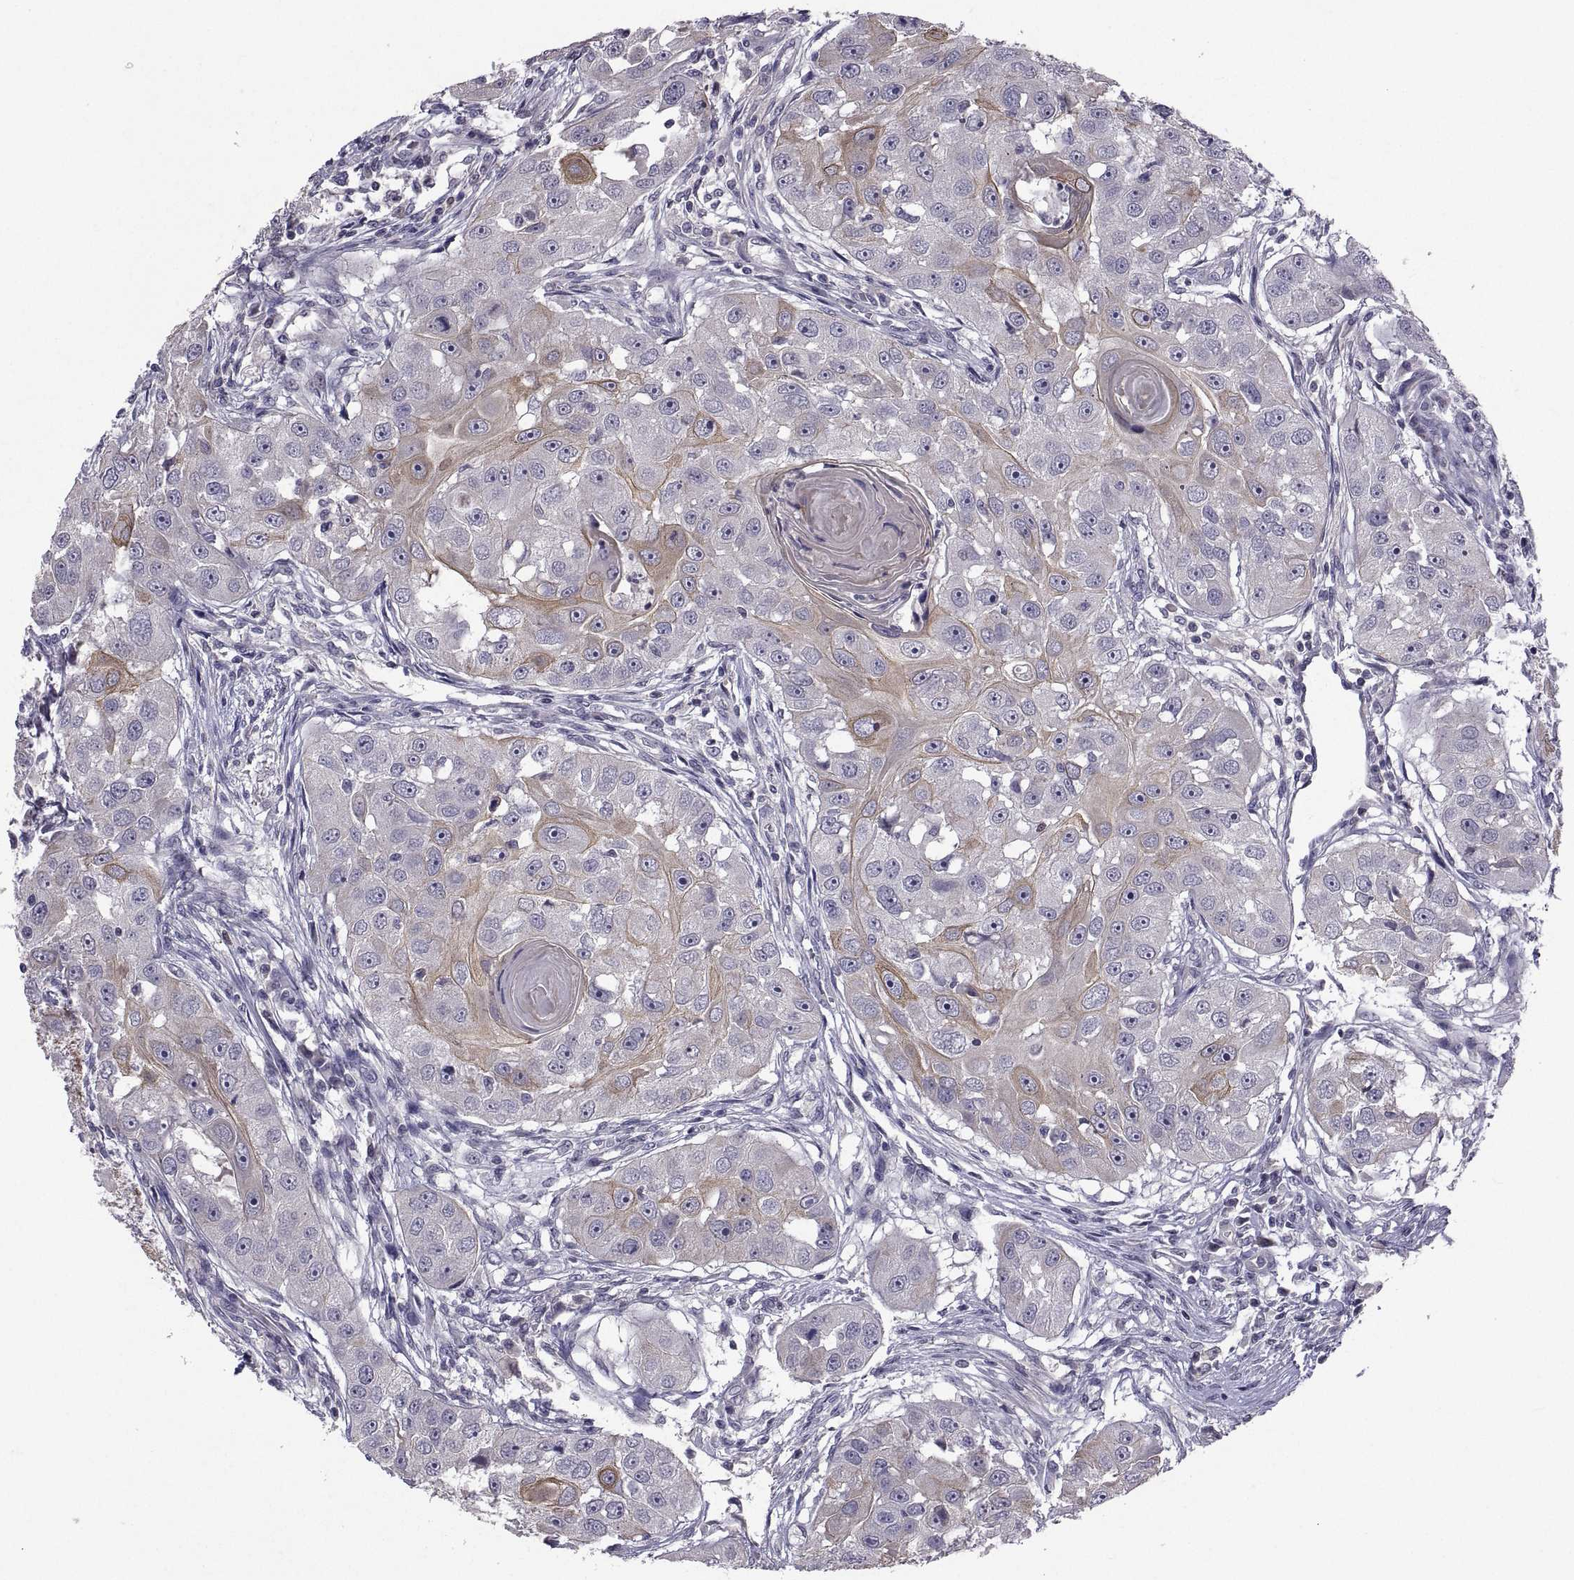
{"staining": {"intensity": "weak", "quantity": "25%-75%", "location": "cytoplasmic/membranous"}, "tissue": "head and neck cancer", "cell_type": "Tumor cells", "image_type": "cancer", "snomed": [{"axis": "morphology", "description": "Squamous cell carcinoma, NOS"}, {"axis": "topography", "description": "Head-Neck"}], "caption": "Head and neck cancer stained with DAB (3,3'-diaminobenzidine) immunohistochemistry (IHC) shows low levels of weak cytoplasmic/membranous expression in approximately 25%-75% of tumor cells.", "gene": "NPTX2", "patient": {"sex": "male", "age": 51}}